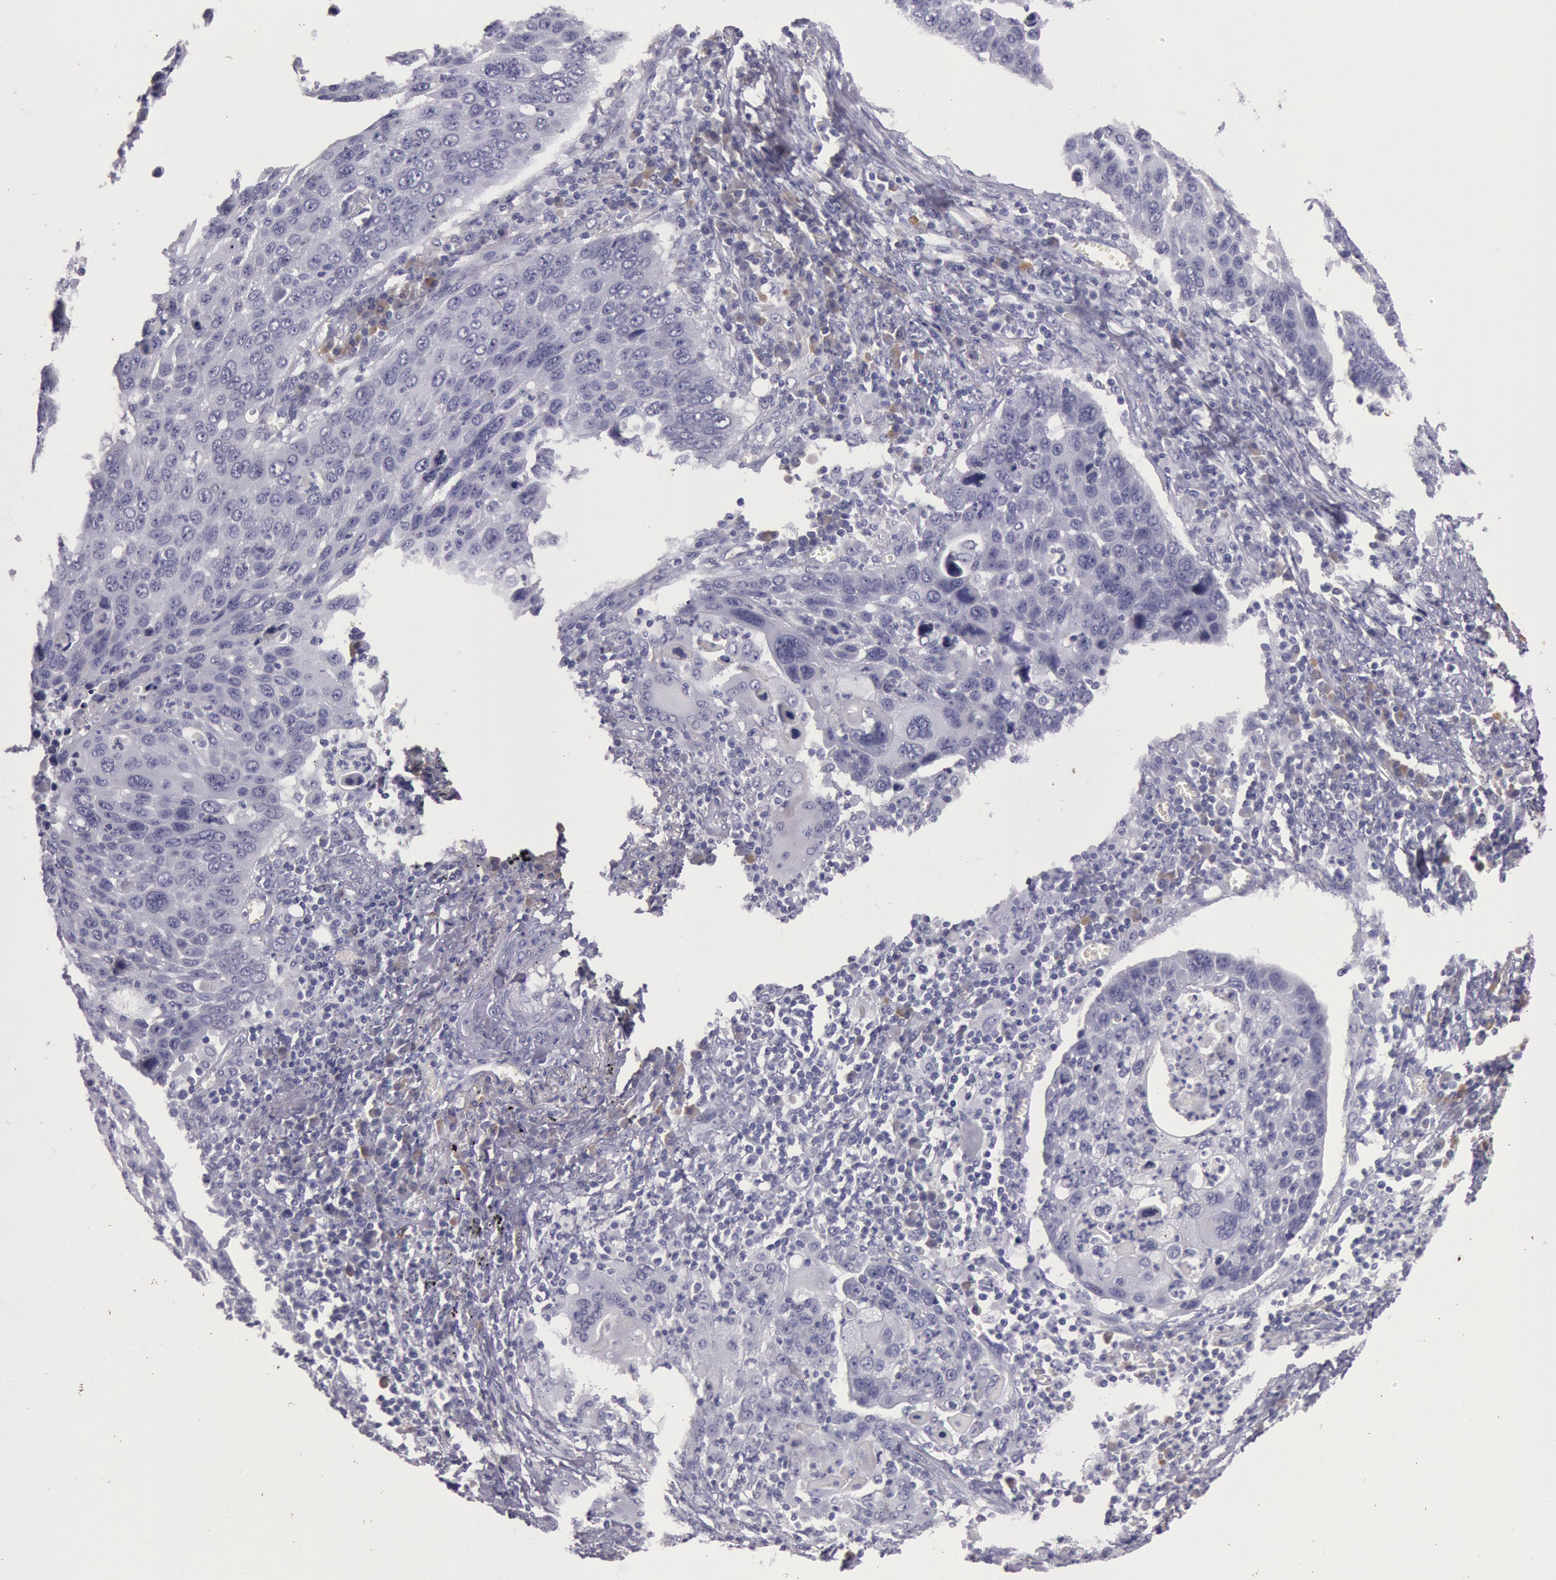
{"staining": {"intensity": "negative", "quantity": "none", "location": "none"}, "tissue": "lung cancer", "cell_type": "Tumor cells", "image_type": "cancer", "snomed": [{"axis": "morphology", "description": "Squamous cell carcinoma, NOS"}, {"axis": "topography", "description": "Lung"}], "caption": "Tumor cells show no significant protein expression in lung cancer (squamous cell carcinoma).", "gene": "EGFR", "patient": {"sex": "male", "age": 68}}